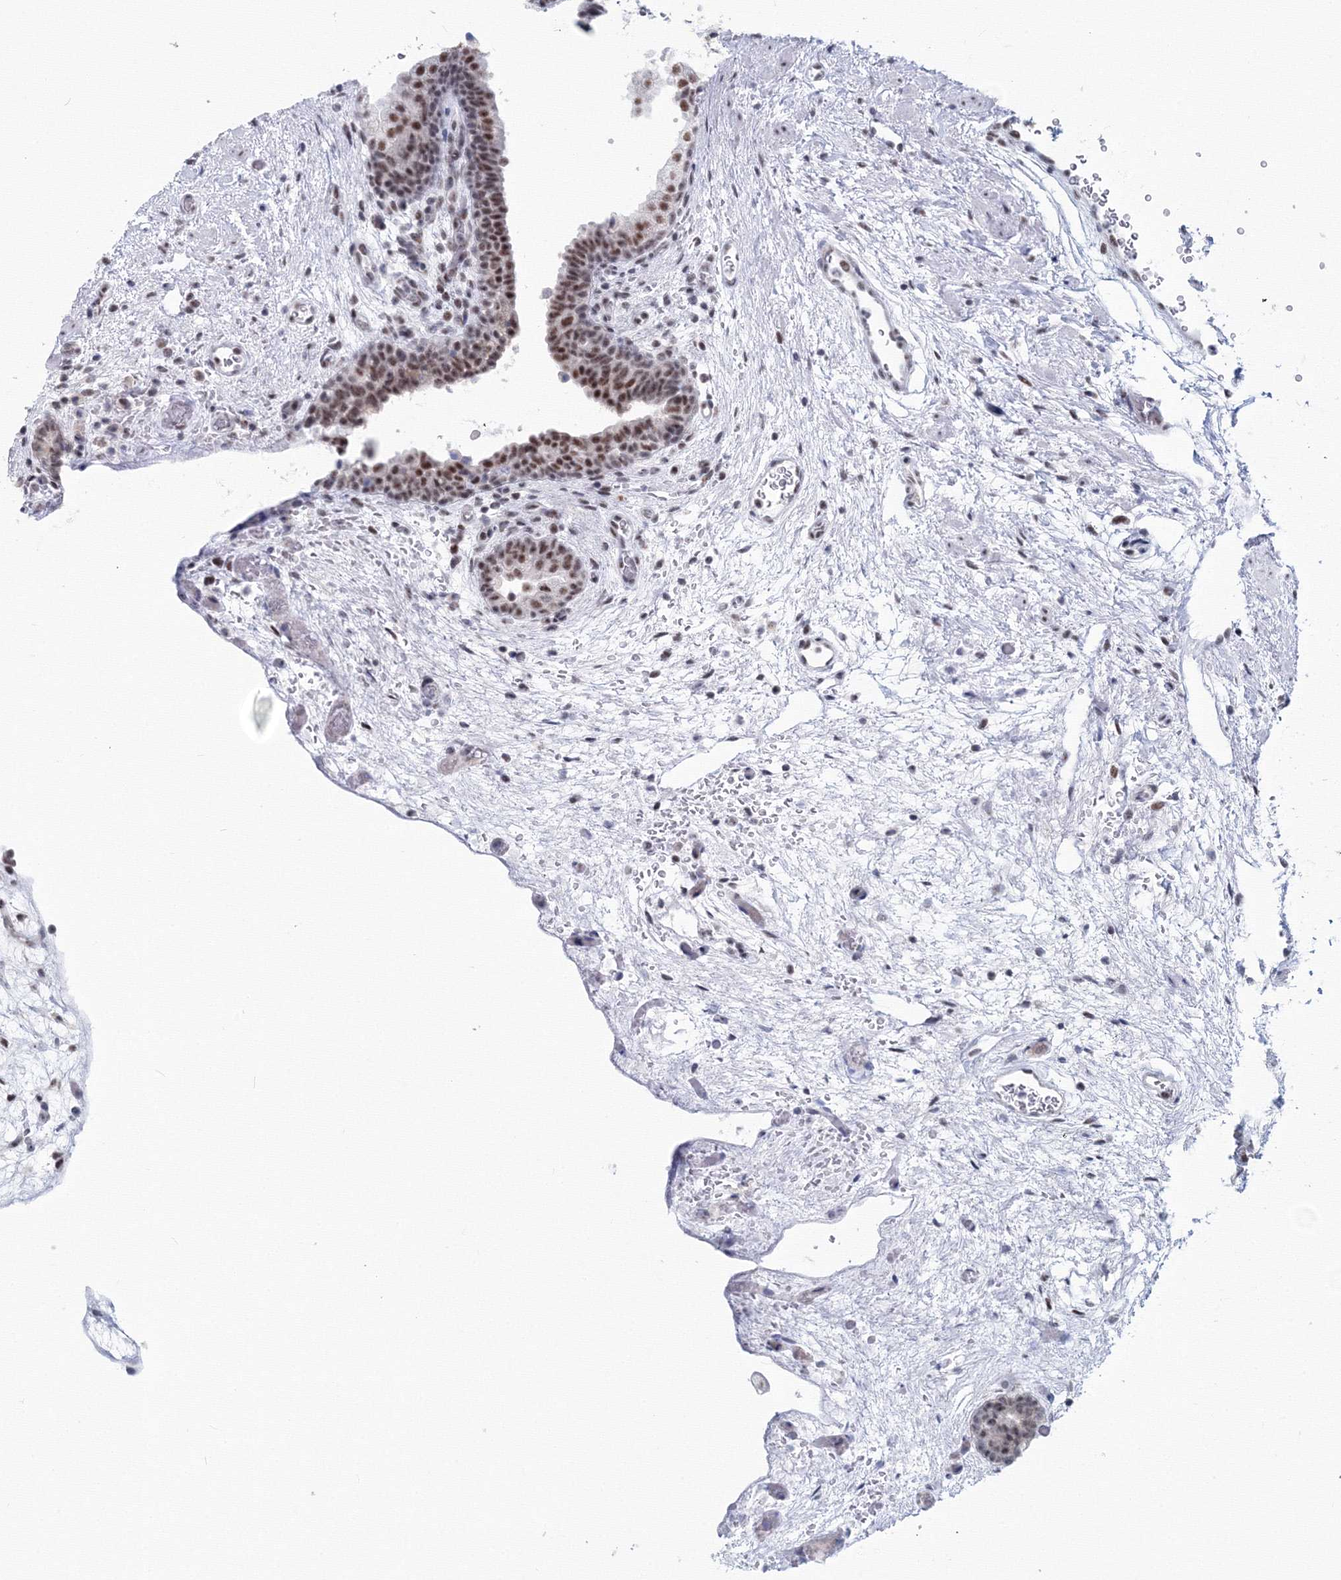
{"staining": {"intensity": "moderate", "quantity": "25%-75%", "location": "nuclear"}, "tissue": "prostate", "cell_type": "Glandular cells", "image_type": "normal", "snomed": [{"axis": "morphology", "description": "Normal tissue, NOS"}, {"axis": "topography", "description": "Prostate"}], "caption": "Immunohistochemical staining of normal prostate exhibits moderate nuclear protein staining in about 25%-75% of glandular cells. The protein of interest is shown in brown color, while the nuclei are stained blue.", "gene": "SF3B6", "patient": {"sex": "male", "age": 48}}